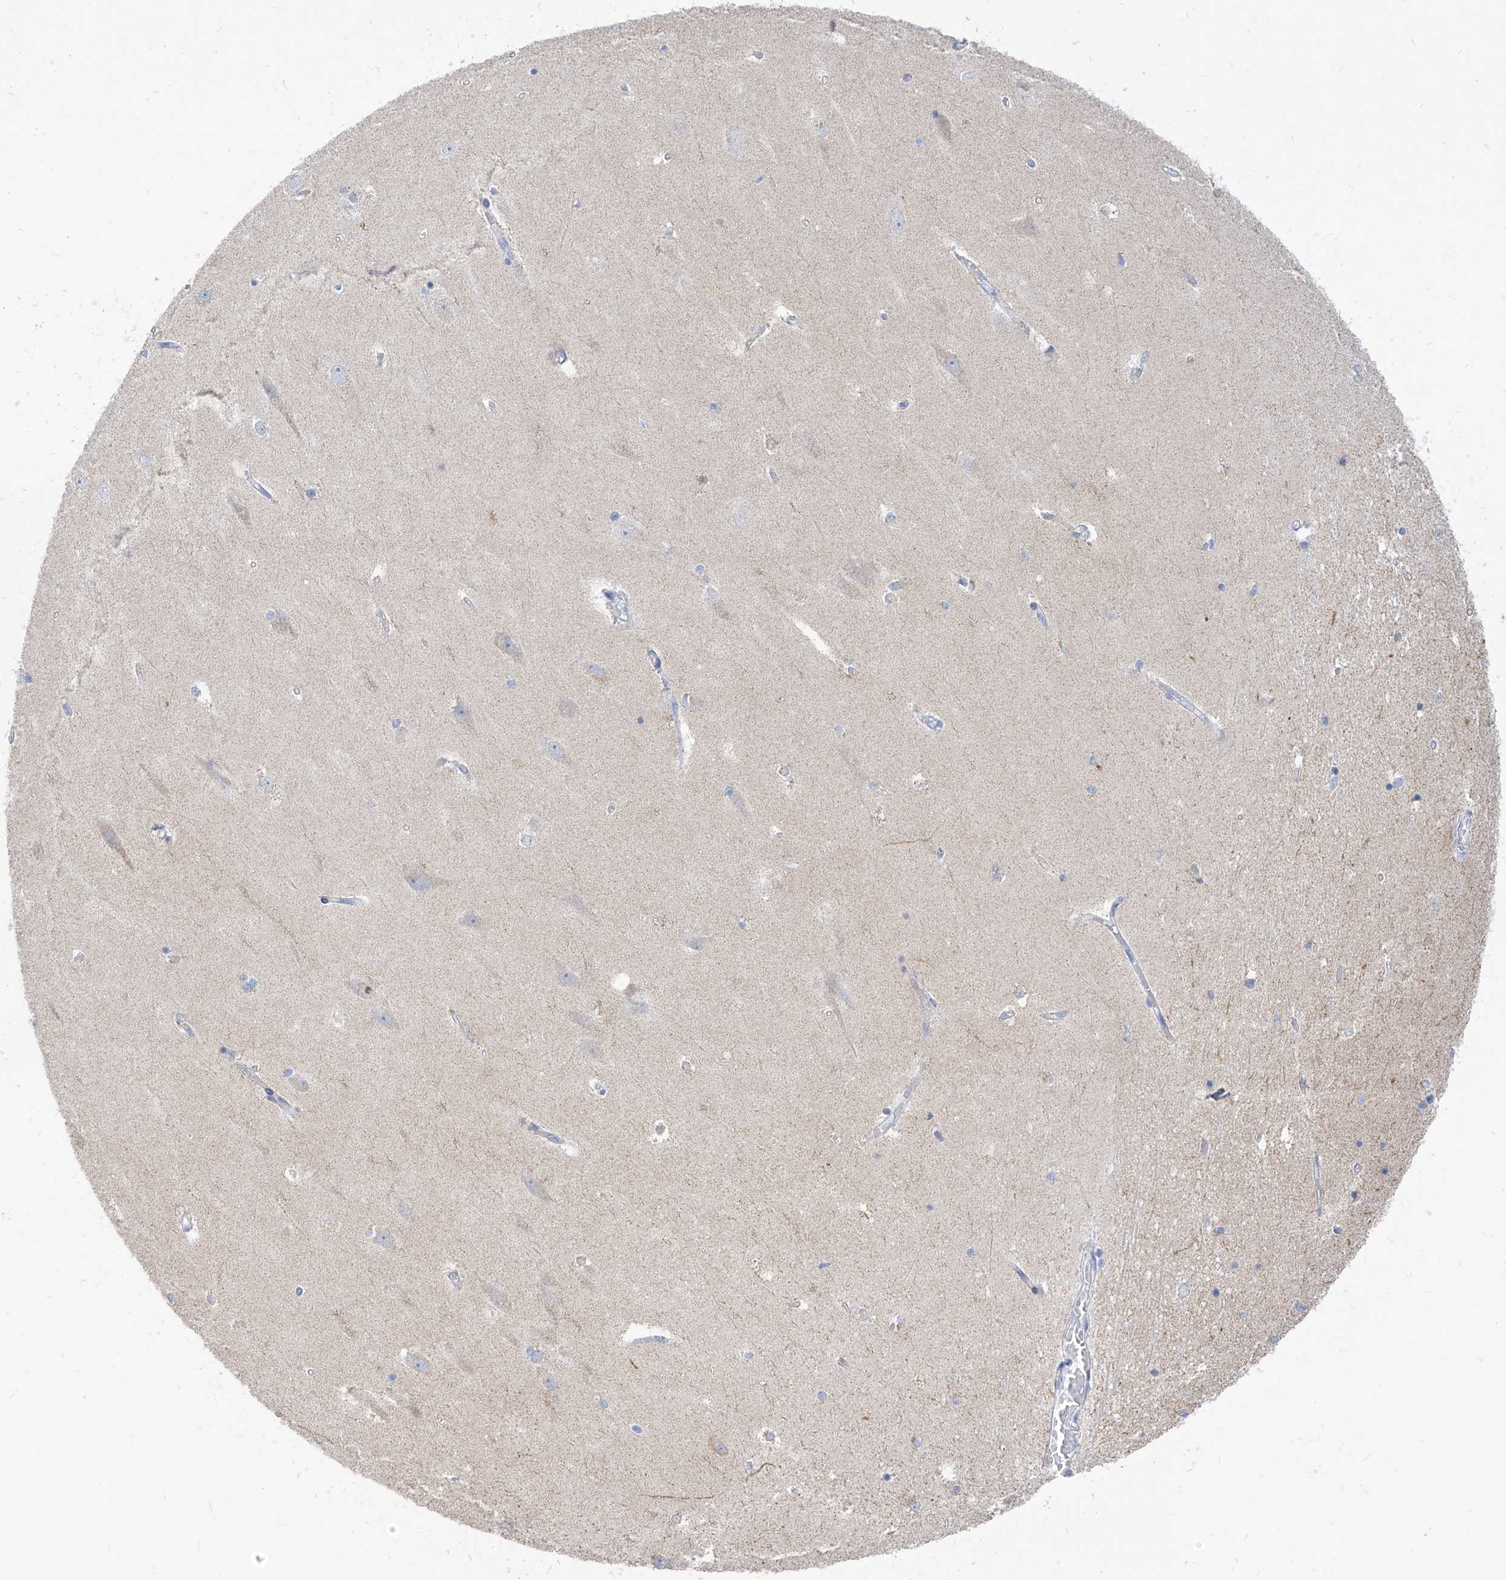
{"staining": {"intensity": "negative", "quantity": "none", "location": "none"}, "tissue": "hippocampus", "cell_type": "Glial cells", "image_type": "normal", "snomed": [{"axis": "morphology", "description": "Normal tissue, NOS"}, {"axis": "topography", "description": "Hippocampus"}], "caption": "This is an IHC histopathology image of normal human hippocampus. There is no positivity in glial cells.", "gene": "ZNF404", "patient": {"sex": "male", "age": 45}}